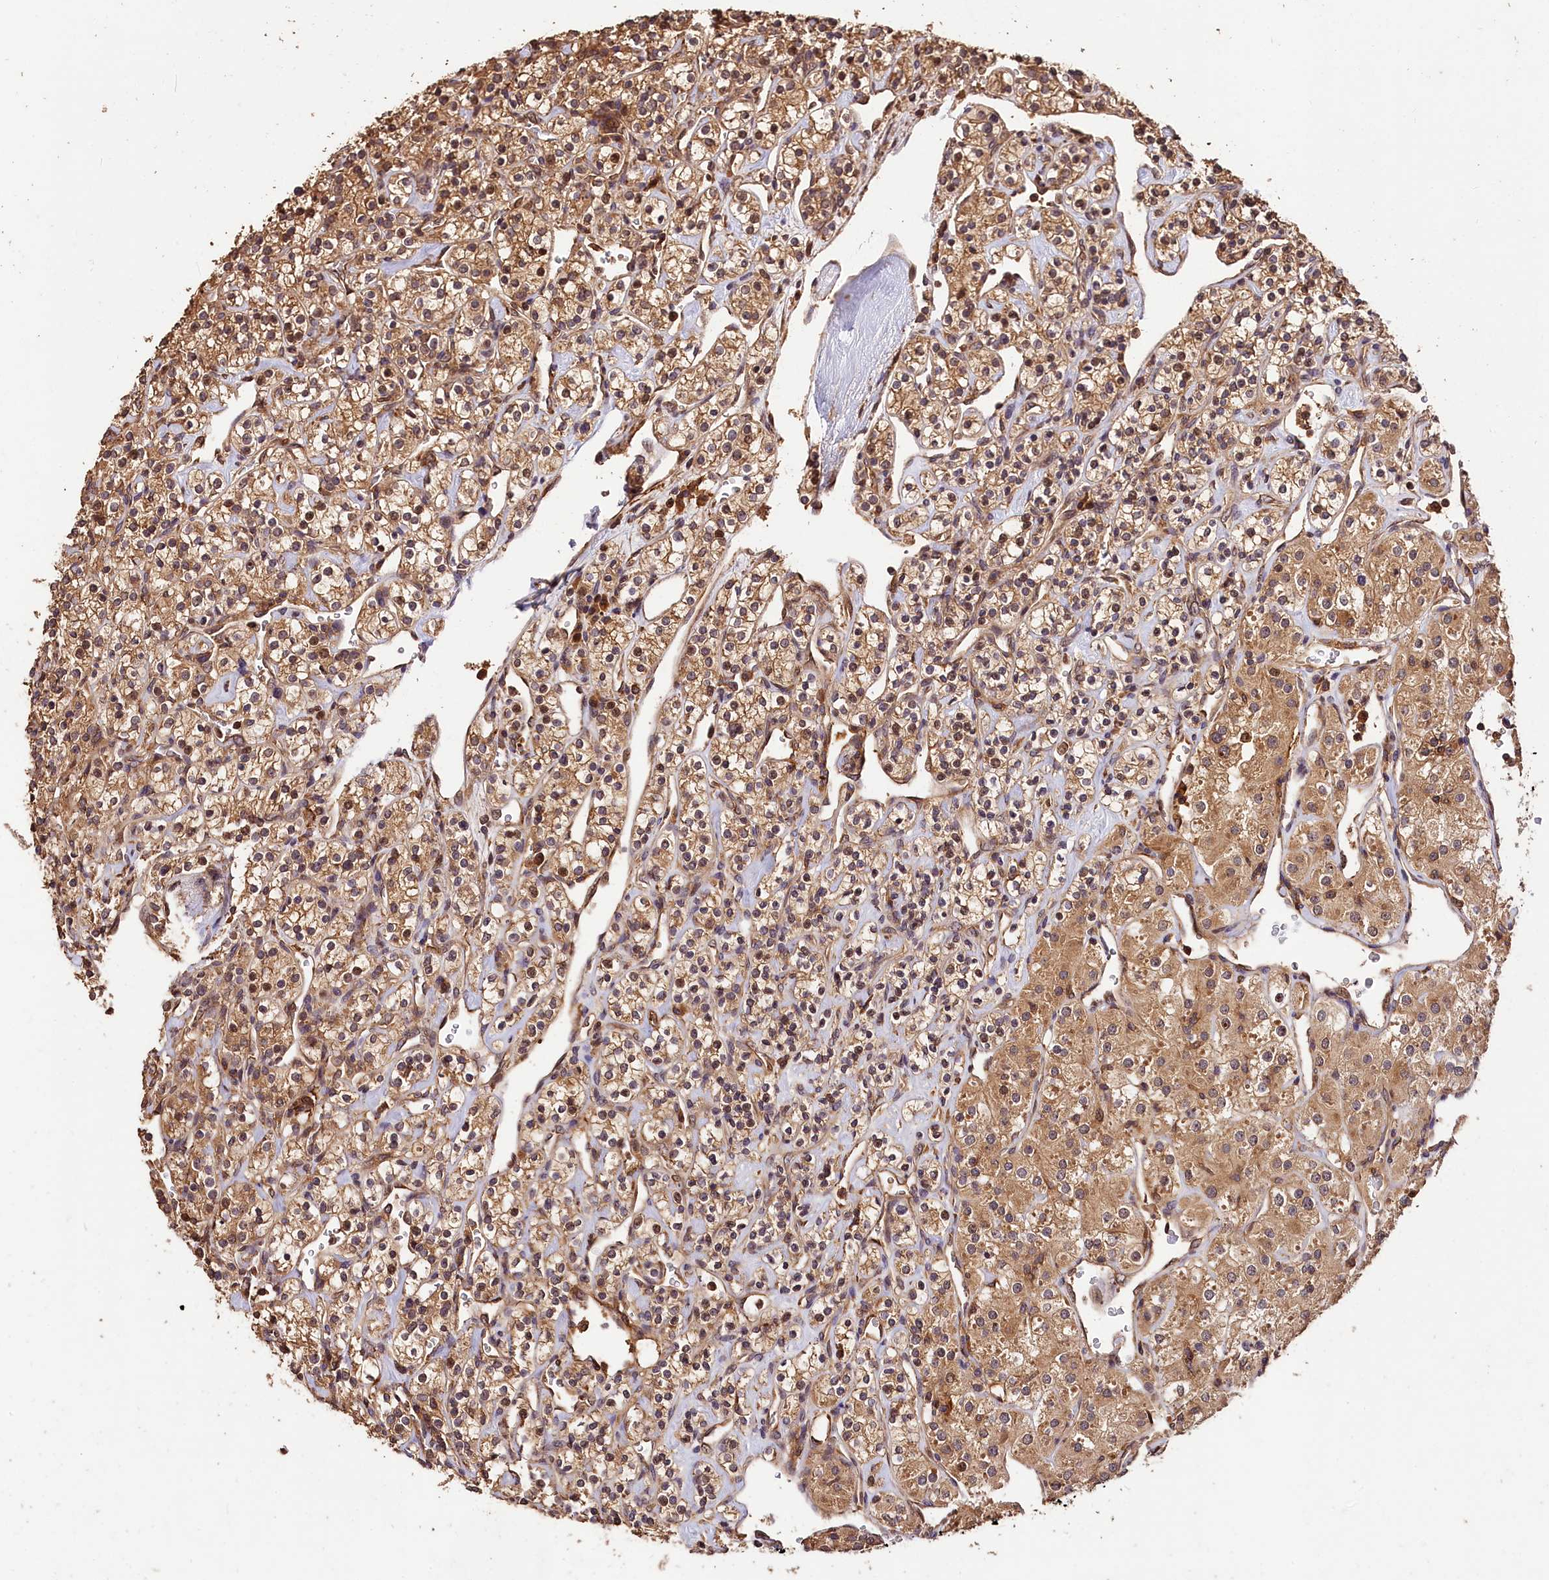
{"staining": {"intensity": "moderate", "quantity": ">75%", "location": "cytoplasmic/membranous"}, "tissue": "renal cancer", "cell_type": "Tumor cells", "image_type": "cancer", "snomed": [{"axis": "morphology", "description": "Adenocarcinoma, NOS"}, {"axis": "topography", "description": "Kidney"}], "caption": "IHC photomicrograph of neoplastic tissue: human renal cancer (adenocarcinoma) stained using immunohistochemistry (IHC) exhibits medium levels of moderate protein expression localized specifically in the cytoplasmic/membranous of tumor cells, appearing as a cytoplasmic/membranous brown color.", "gene": "KPTN", "patient": {"sex": "male", "age": 77}}